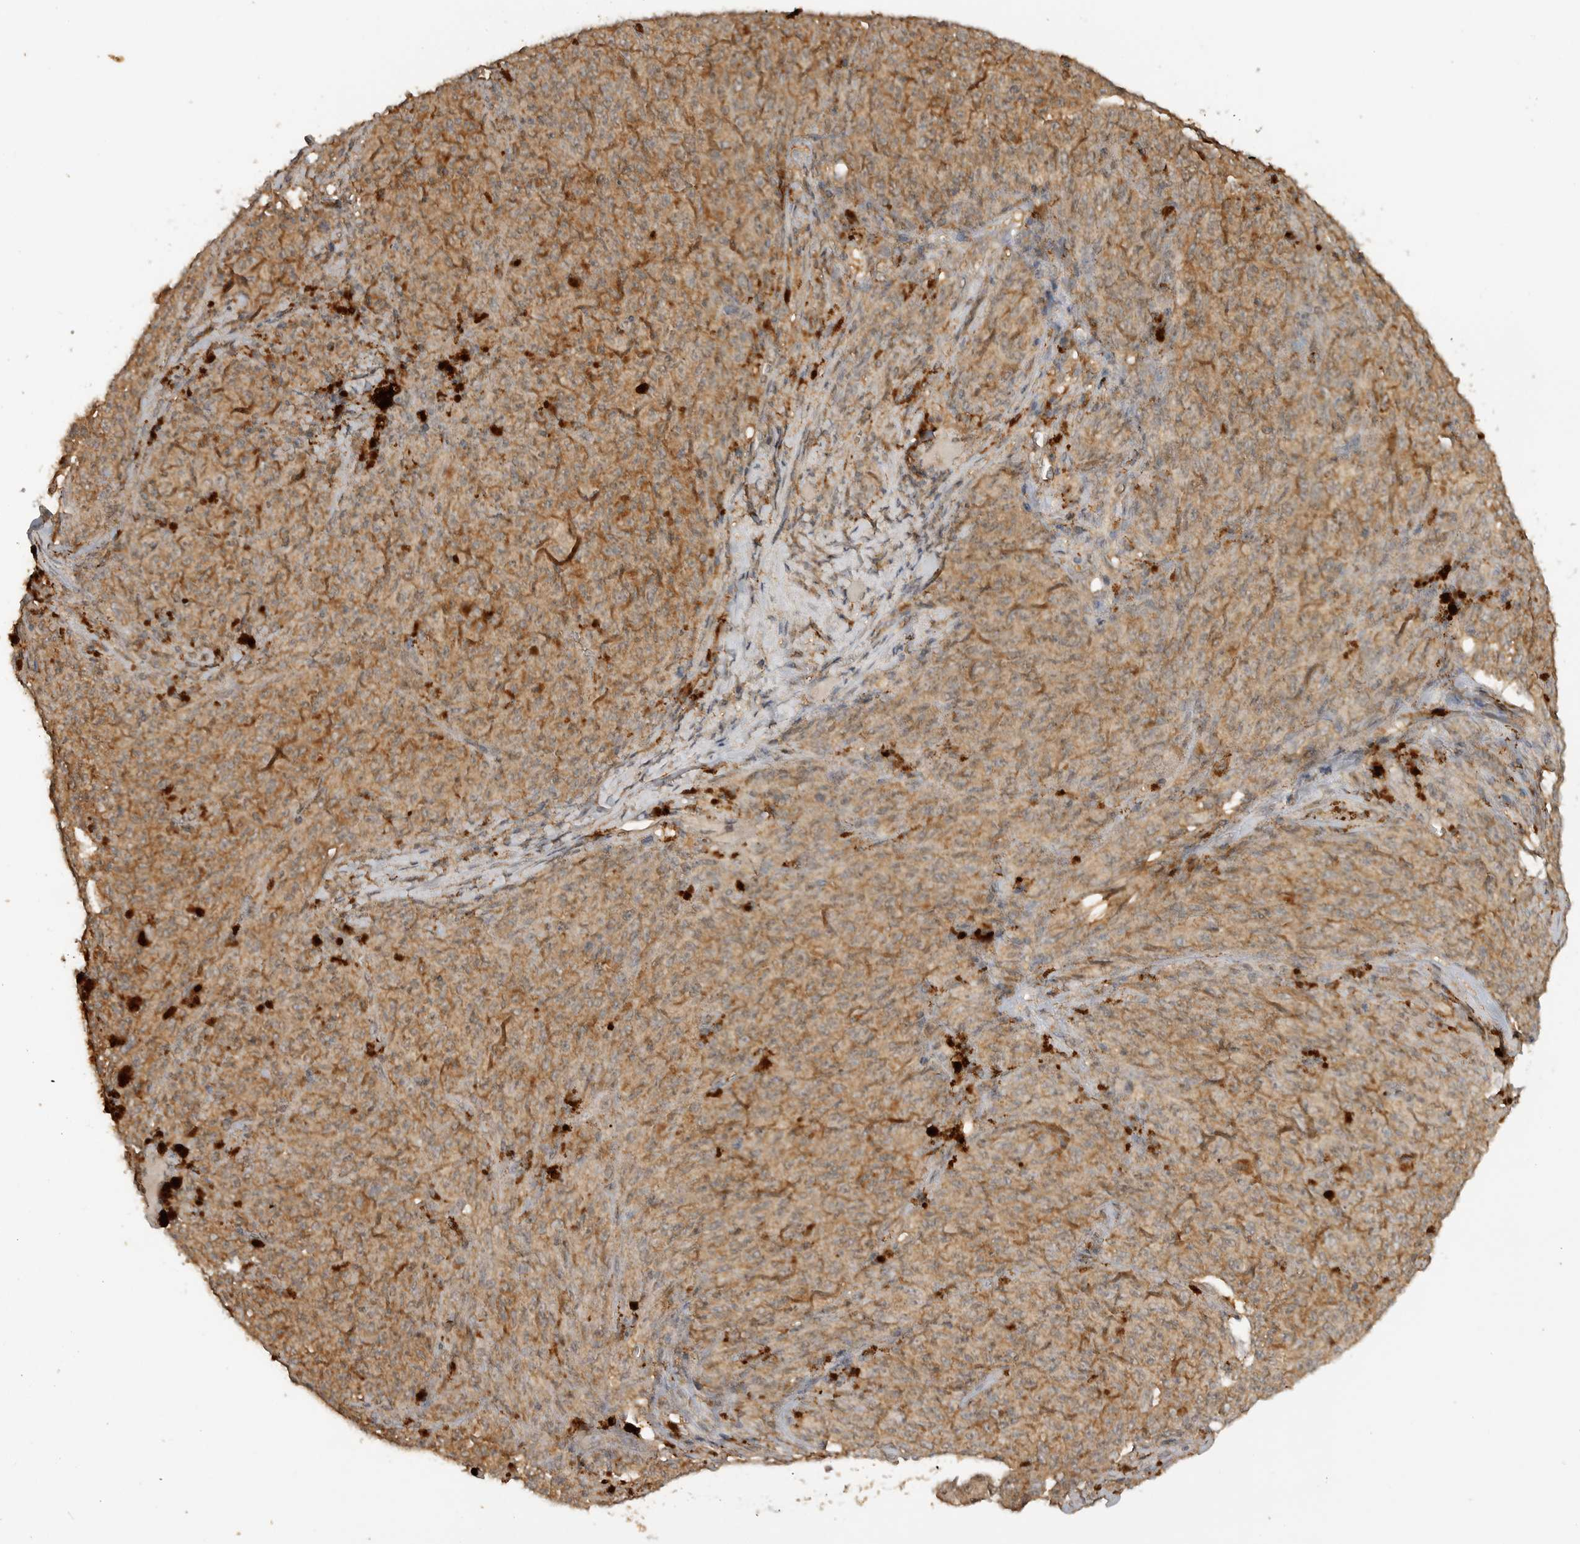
{"staining": {"intensity": "moderate", "quantity": ">75%", "location": "cytoplasmic/membranous,nuclear"}, "tissue": "melanoma", "cell_type": "Tumor cells", "image_type": "cancer", "snomed": [{"axis": "morphology", "description": "Malignant melanoma, NOS"}, {"axis": "topography", "description": "Skin"}], "caption": "Malignant melanoma stained with a brown dye reveals moderate cytoplasmic/membranous and nuclear positive positivity in approximately >75% of tumor cells.", "gene": "ICOSLG", "patient": {"sex": "female", "age": 82}}